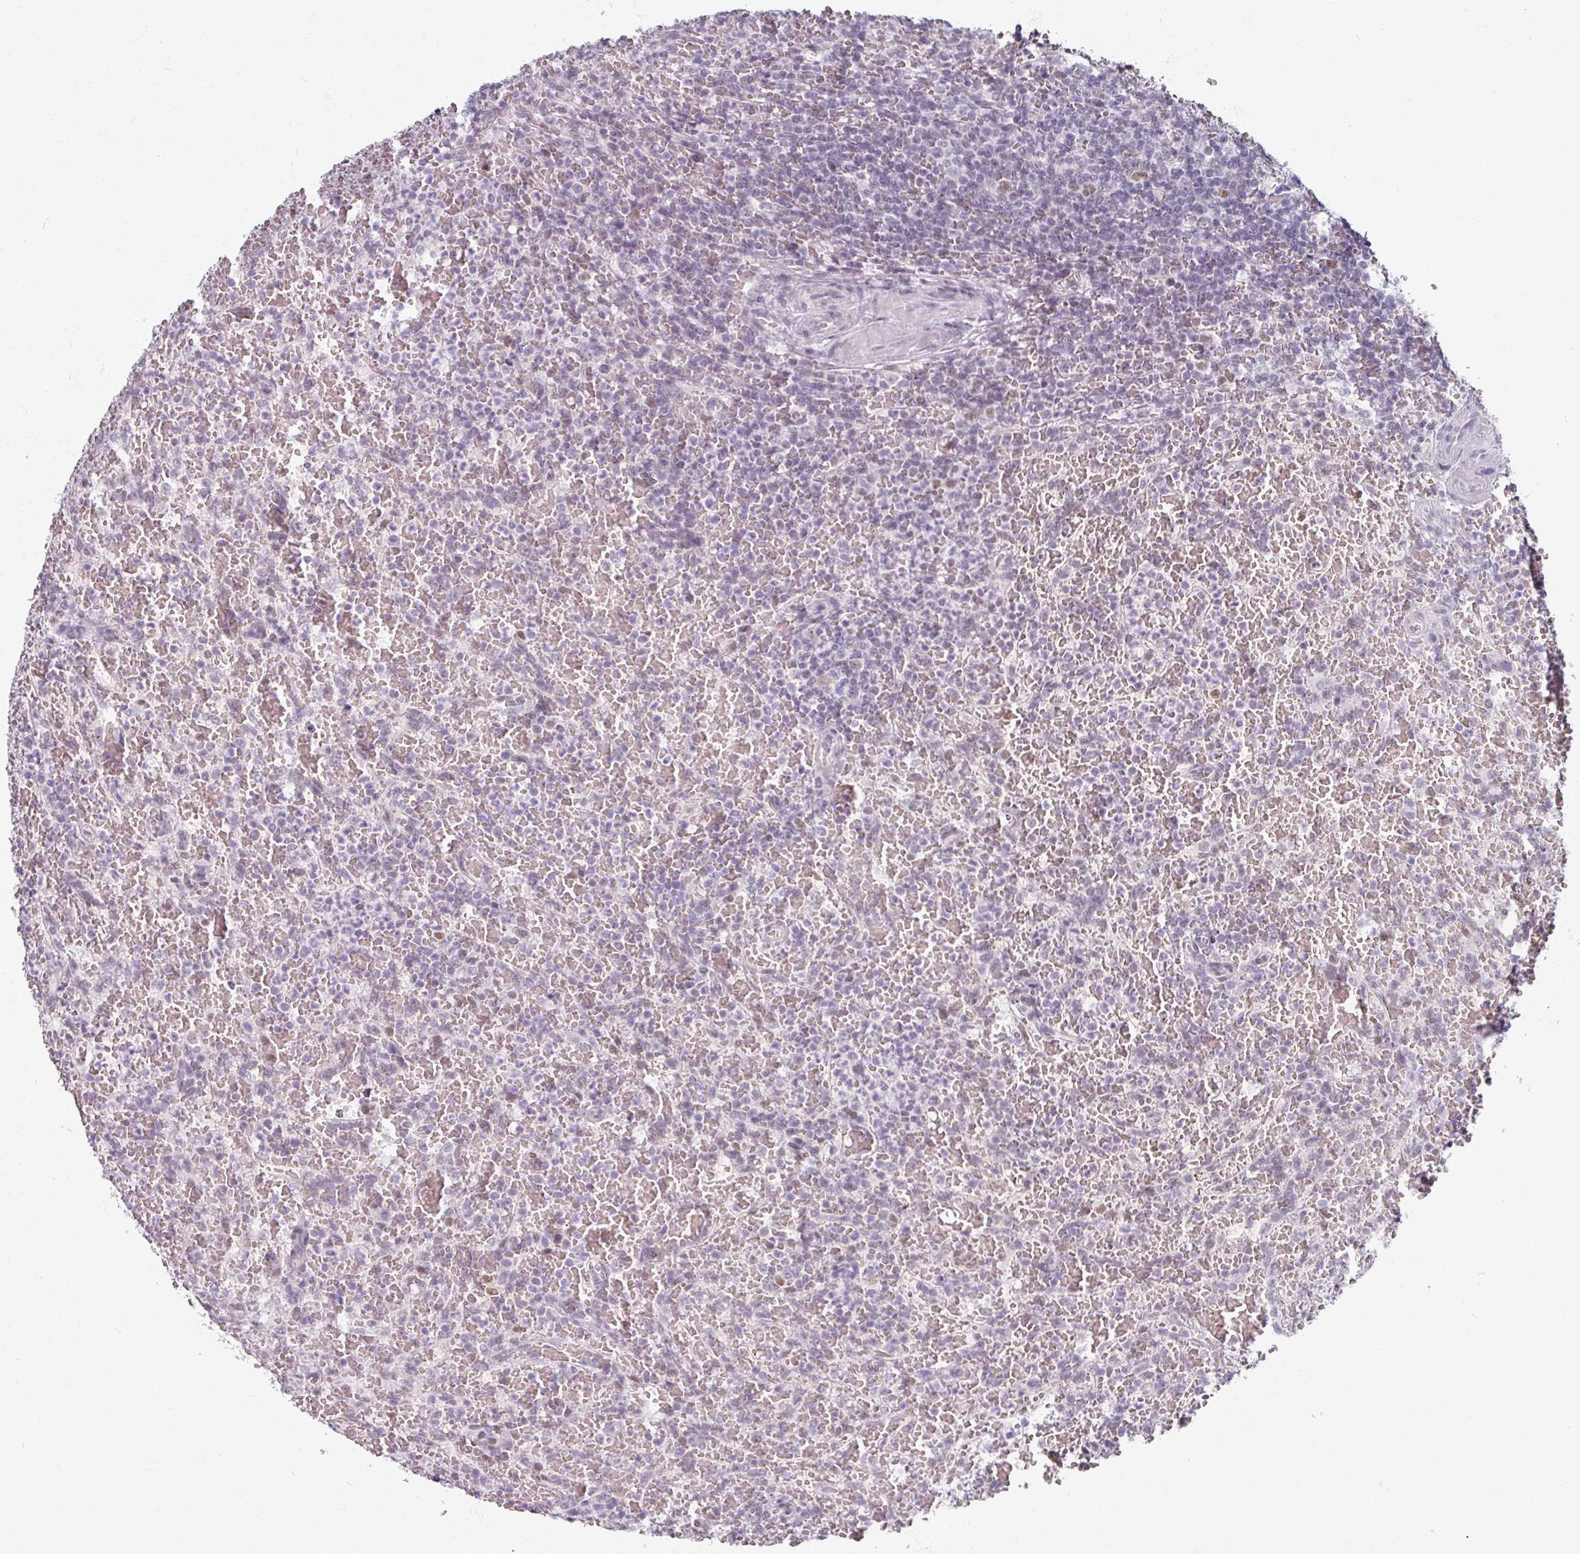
{"staining": {"intensity": "negative", "quantity": "none", "location": "none"}, "tissue": "lymphoma", "cell_type": "Tumor cells", "image_type": "cancer", "snomed": [{"axis": "morphology", "description": "Malignant lymphoma, non-Hodgkin's type, Low grade"}, {"axis": "topography", "description": "Spleen"}], "caption": "The image shows no staining of tumor cells in malignant lymphoma, non-Hodgkin's type (low-grade).", "gene": "RIPOR3", "patient": {"sex": "female", "age": 64}}